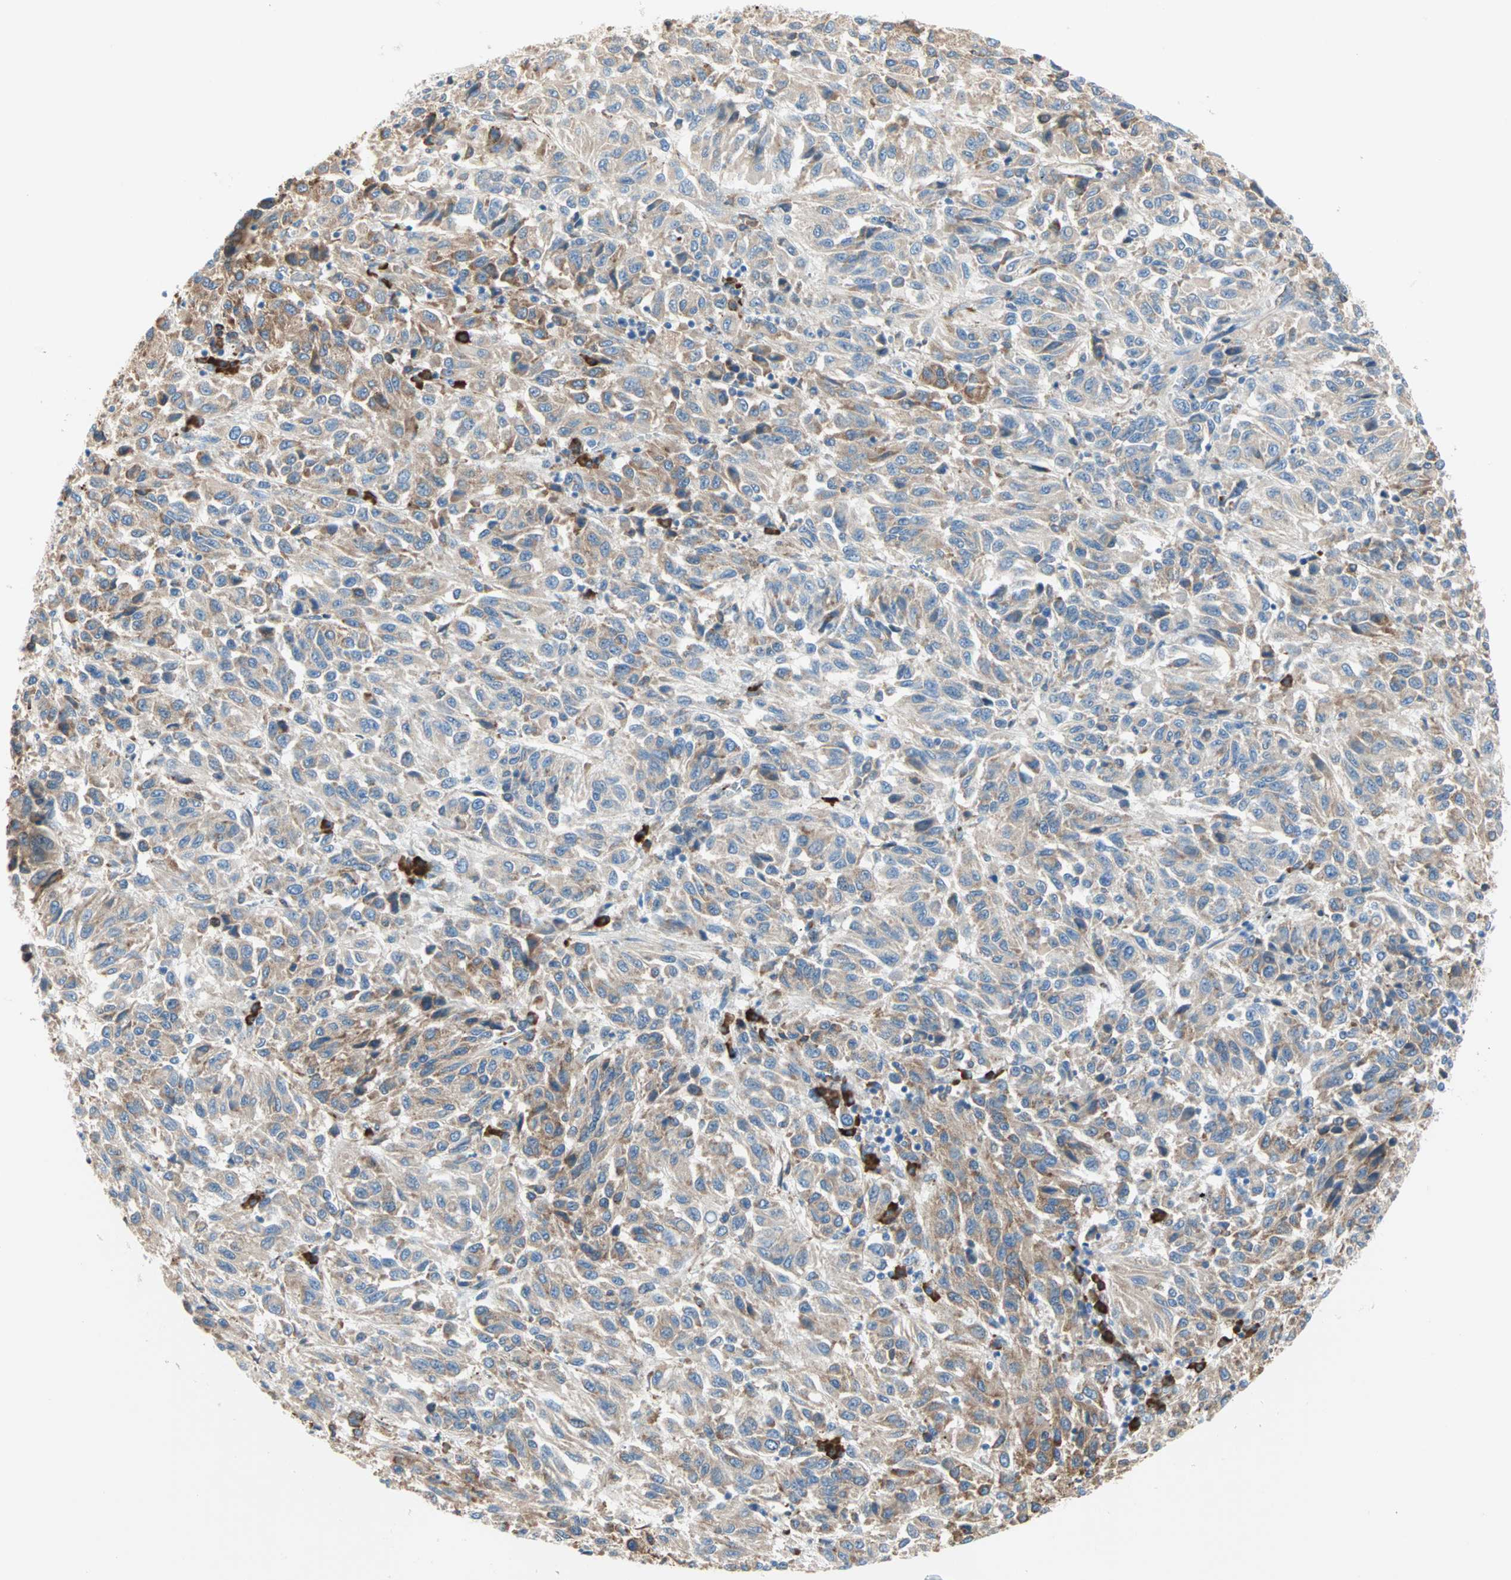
{"staining": {"intensity": "moderate", "quantity": ">75%", "location": "cytoplasmic/membranous"}, "tissue": "melanoma", "cell_type": "Tumor cells", "image_type": "cancer", "snomed": [{"axis": "morphology", "description": "Malignant melanoma, Metastatic site"}, {"axis": "topography", "description": "Lung"}], "caption": "Protein staining of malignant melanoma (metastatic site) tissue demonstrates moderate cytoplasmic/membranous positivity in approximately >75% of tumor cells.", "gene": "PLCXD1", "patient": {"sex": "male", "age": 64}}